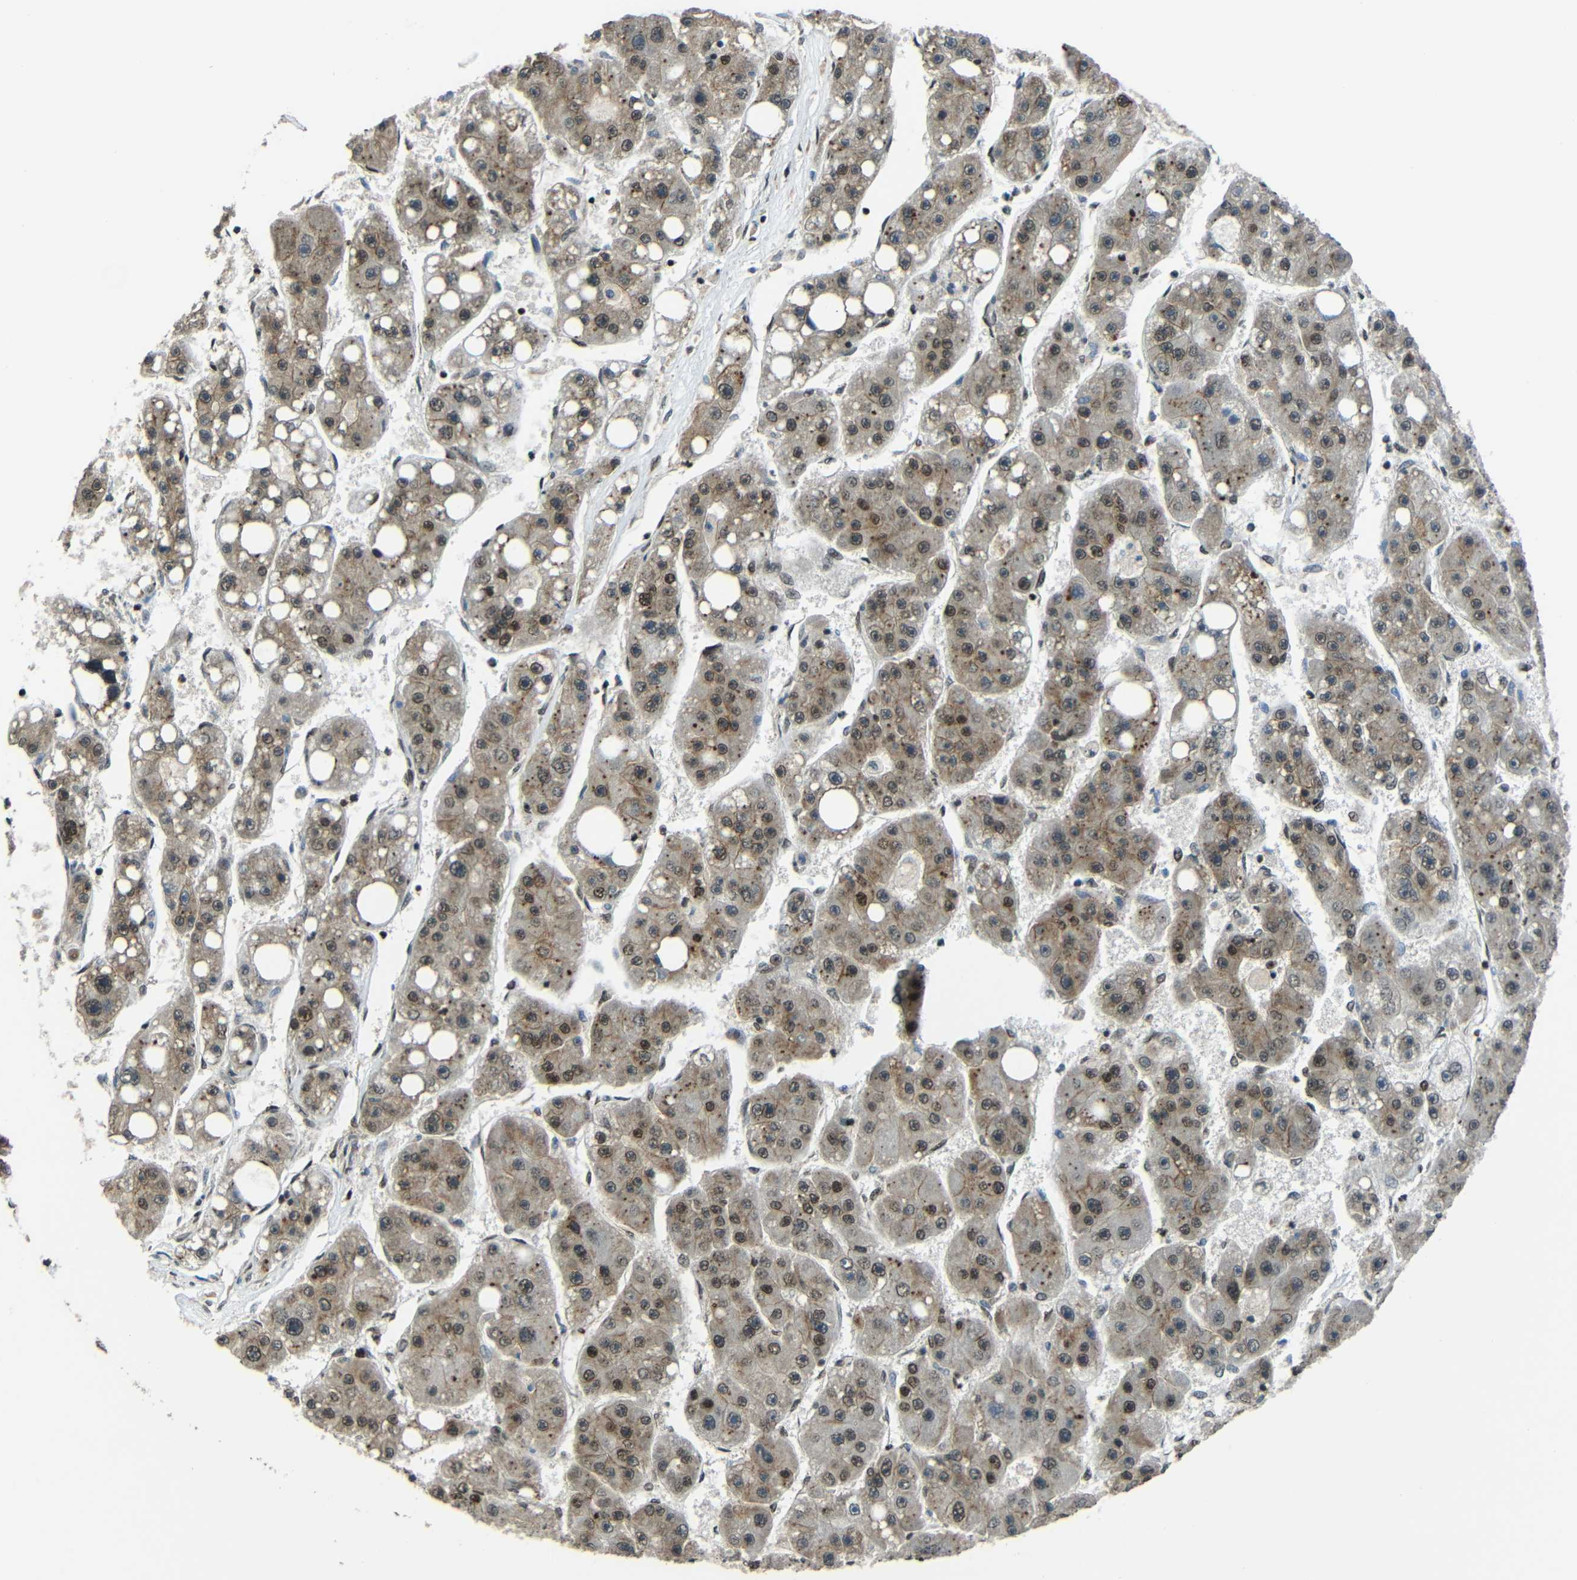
{"staining": {"intensity": "moderate", "quantity": ">75%", "location": "cytoplasmic/membranous,nuclear"}, "tissue": "liver cancer", "cell_type": "Tumor cells", "image_type": "cancer", "snomed": [{"axis": "morphology", "description": "Carcinoma, Hepatocellular, NOS"}, {"axis": "topography", "description": "Liver"}], "caption": "Immunohistochemistry (IHC) (DAB) staining of human liver cancer (hepatocellular carcinoma) demonstrates moderate cytoplasmic/membranous and nuclear protein positivity in about >75% of tumor cells. Immunohistochemistry (IHC) stains the protein of interest in brown and the nuclei are stained blue.", "gene": "PSIP1", "patient": {"sex": "female", "age": 61}}